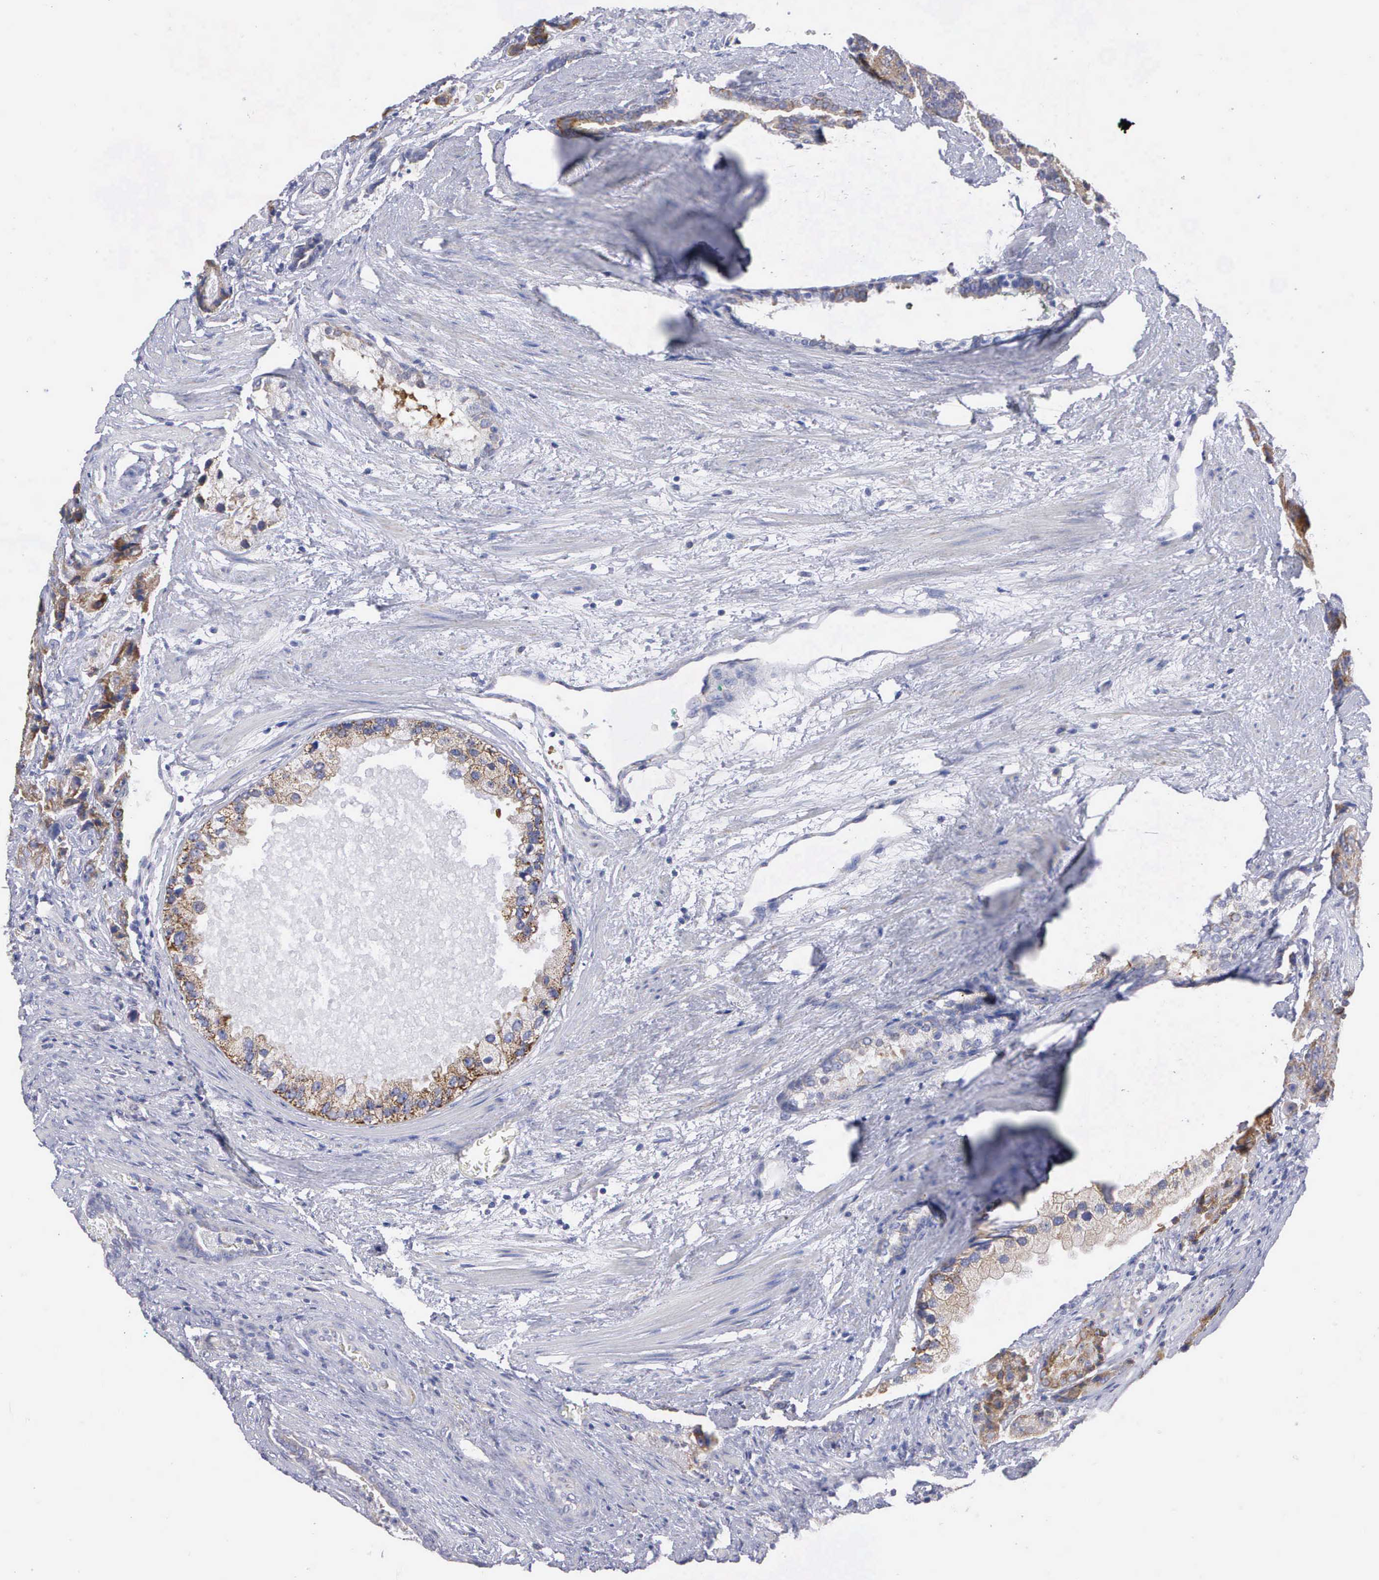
{"staining": {"intensity": "moderate", "quantity": "25%-75%", "location": "cytoplasmic/membranous"}, "tissue": "prostate cancer", "cell_type": "Tumor cells", "image_type": "cancer", "snomed": [{"axis": "morphology", "description": "Adenocarcinoma, Medium grade"}, {"axis": "topography", "description": "Prostate"}], "caption": "IHC staining of prostate adenocarcinoma (medium-grade), which reveals medium levels of moderate cytoplasmic/membranous staining in approximately 25%-75% of tumor cells indicating moderate cytoplasmic/membranous protein expression. The staining was performed using DAB (brown) for protein detection and nuclei were counterstained in hematoxylin (blue).", "gene": "APOOL", "patient": {"sex": "male", "age": 70}}